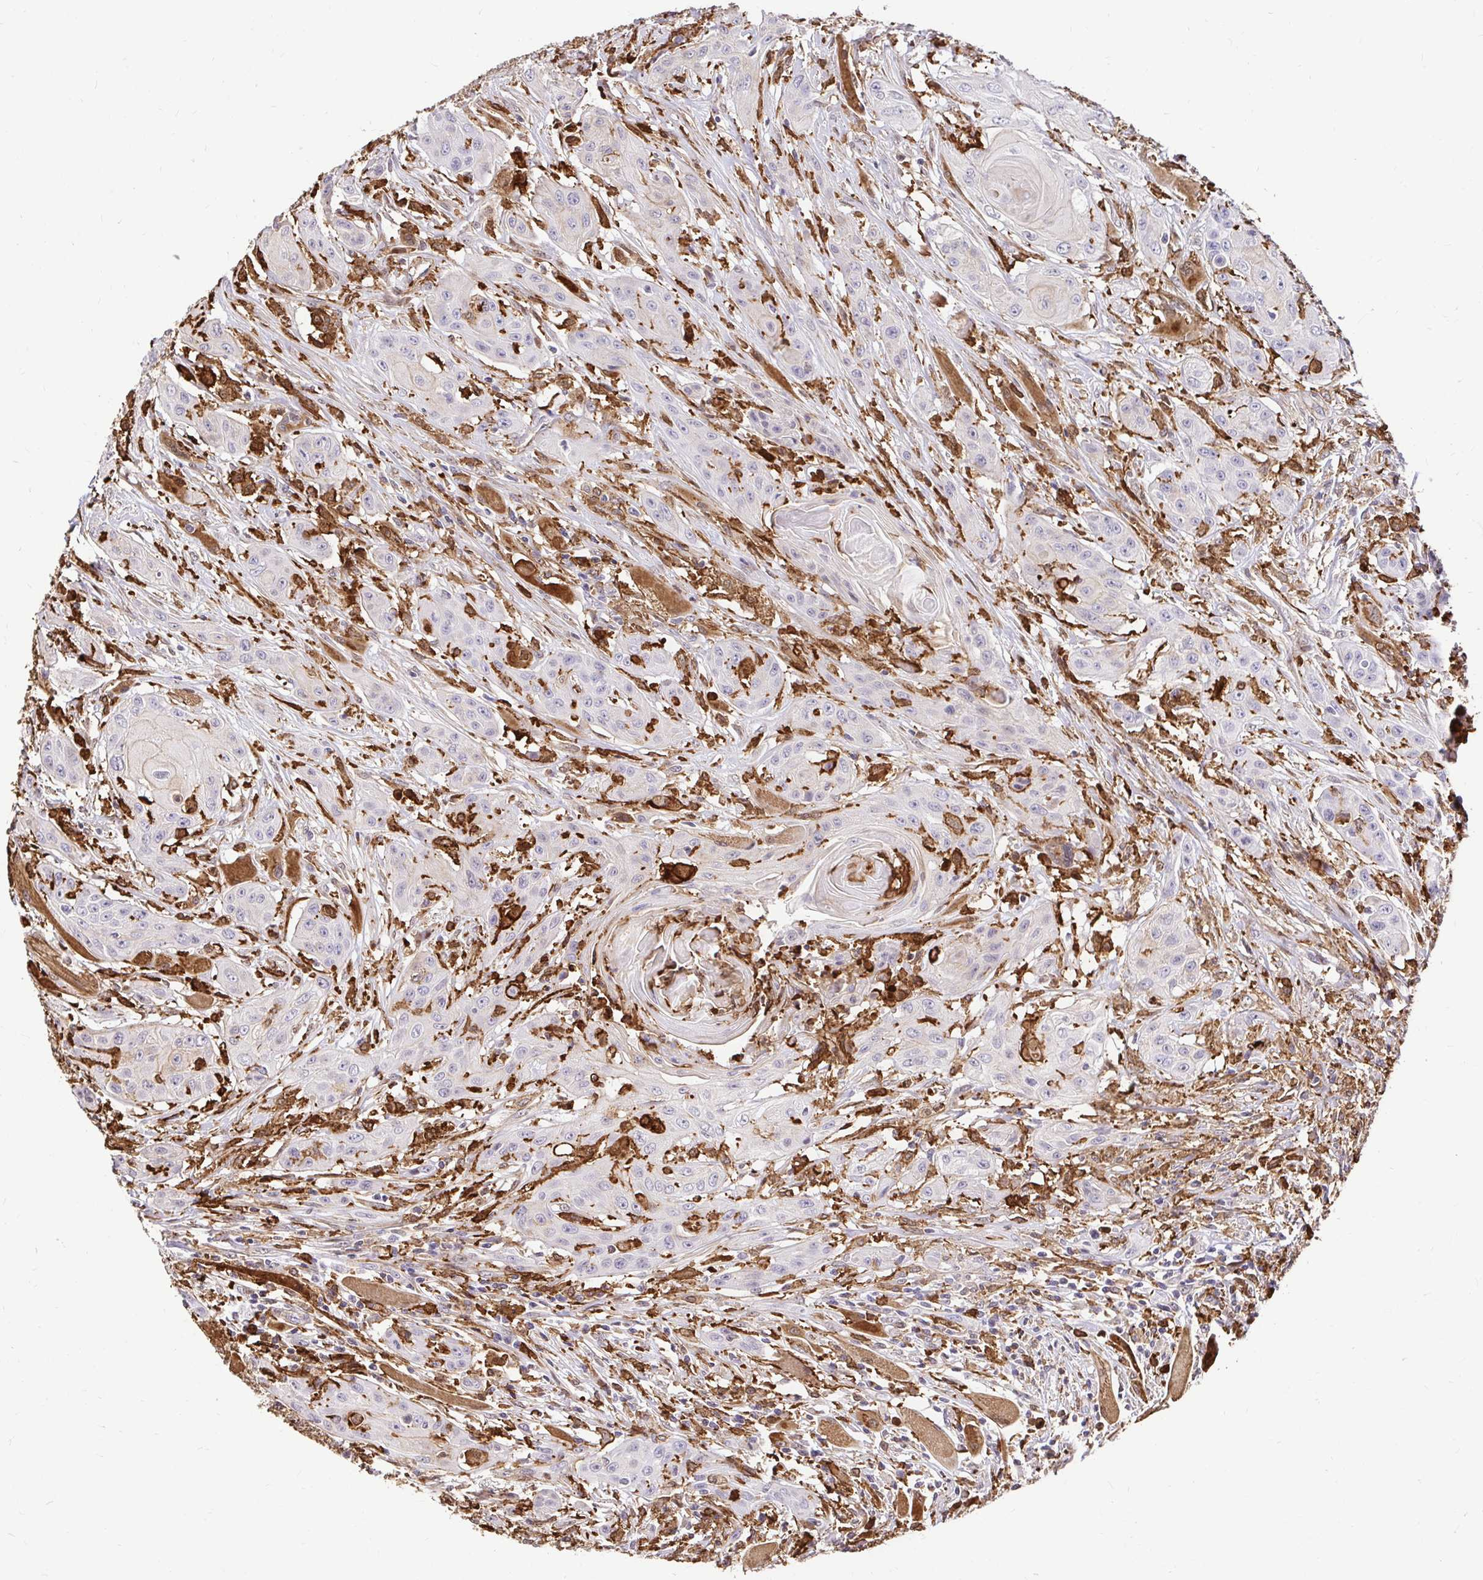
{"staining": {"intensity": "weak", "quantity": "<25%", "location": "cytoplasmic/membranous"}, "tissue": "head and neck cancer", "cell_type": "Tumor cells", "image_type": "cancer", "snomed": [{"axis": "morphology", "description": "Squamous cell carcinoma, NOS"}, {"axis": "topography", "description": "Oral tissue"}, {"axis": "topography", "description": "Head-Neck"}, {"axis": "topography", "description": "Neck, NOS"}], "caption": "Immunohistochemistry of human squamous cell carcinoma (head and neck) demonstrates no staining in tumor cells. Nuclei are stained in blue.", "gene": "GSN", "patient": {"sex": "female", "age": 55}}